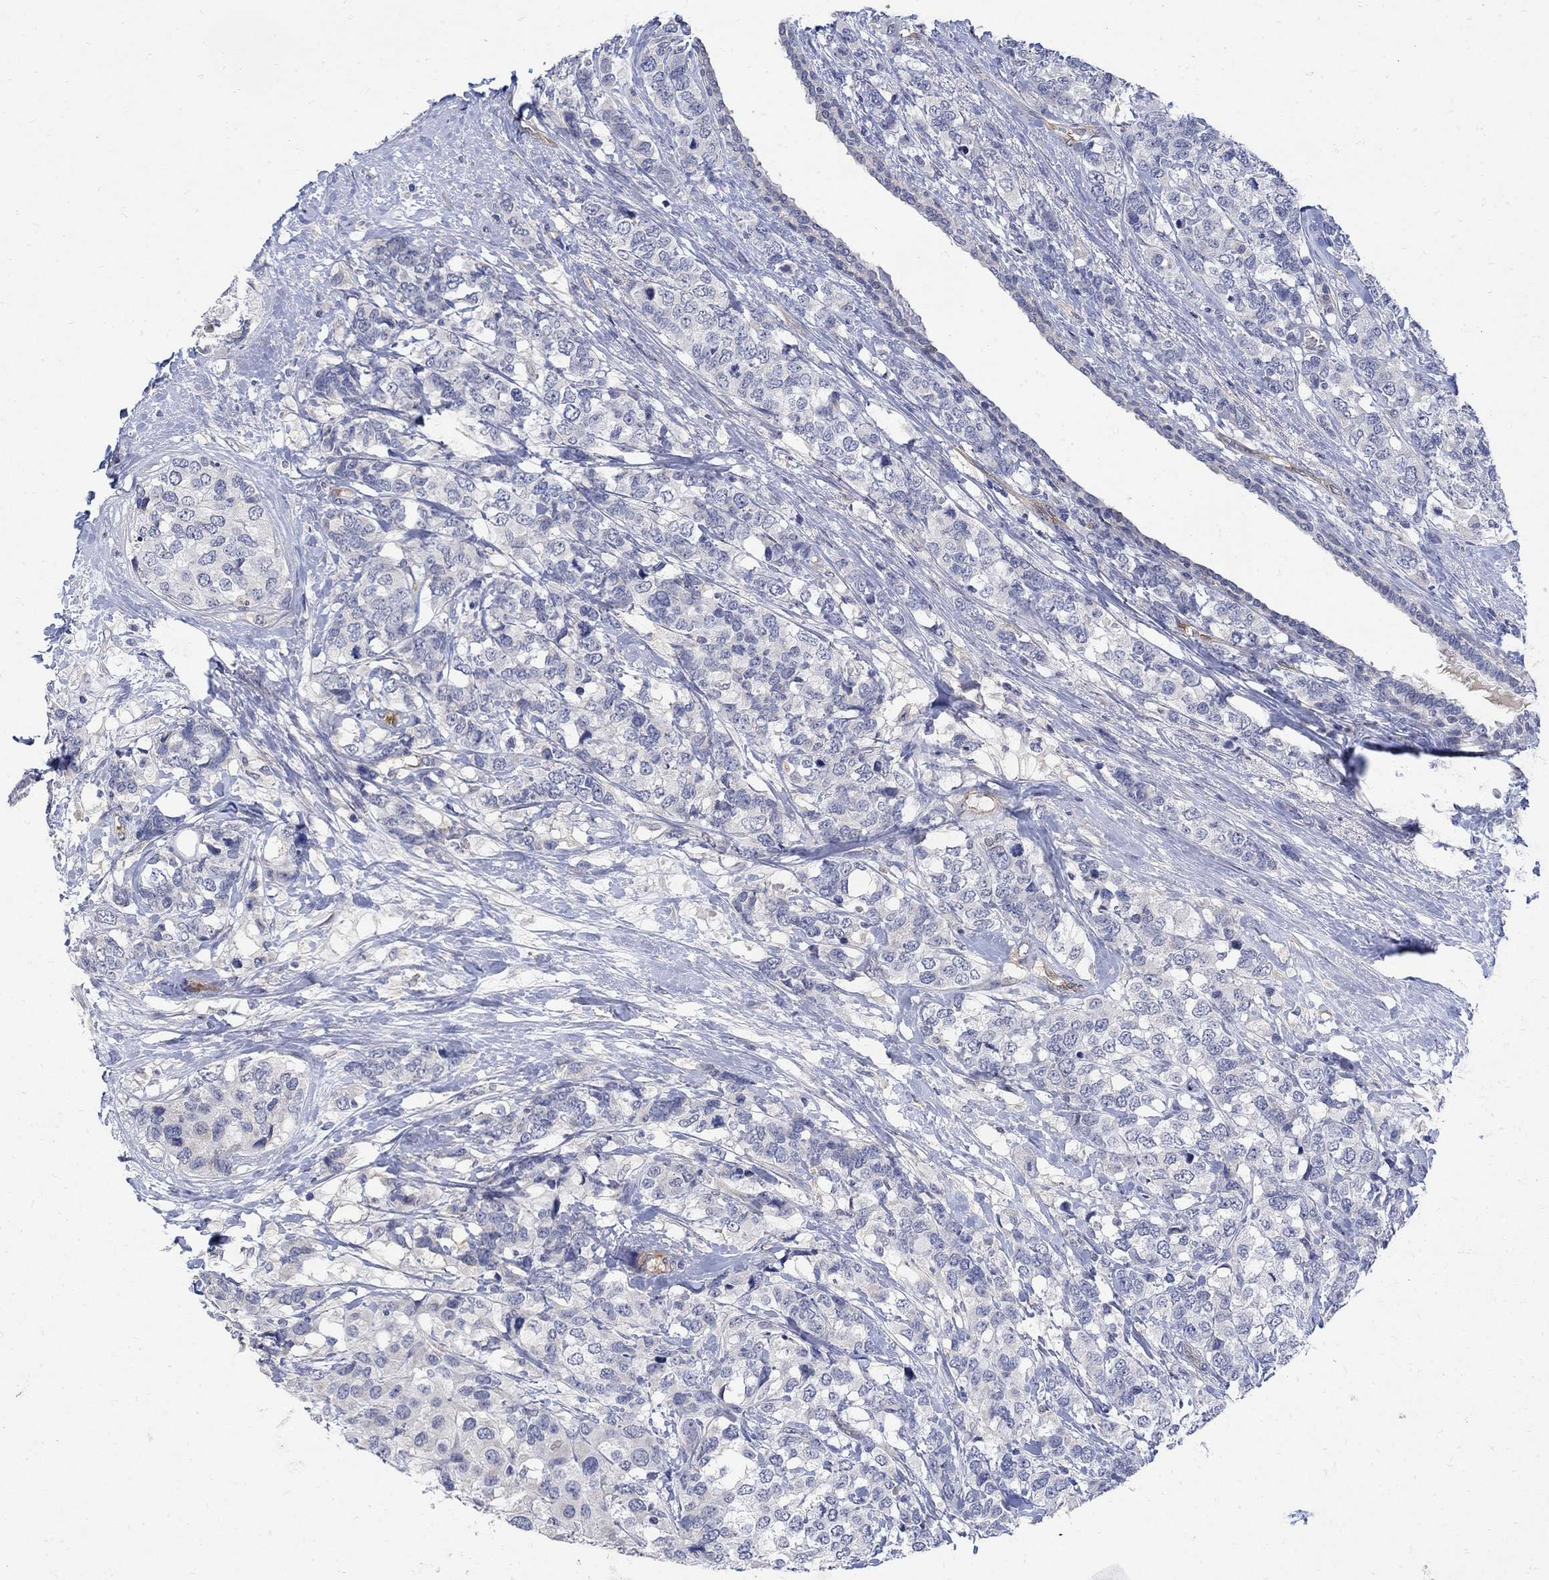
{"staining": {"intensity": "negative", "quantity": "none", "location": "none"}, "tissue": "breast cancer", "cell_type": "Tumor cells", "image_type": "cancer", "snomed": [{"axis": "morphology", "description": "Lobular carcinoma"}, {"axis": "topography", "description": "Breast"}], "caption": "Lobular carcinoma (breast) was stained to show a protein in brown. There is no significant expression in tumor cells.", "gene": "TGM2", "patient": {"sex": "female", "age": 59}}